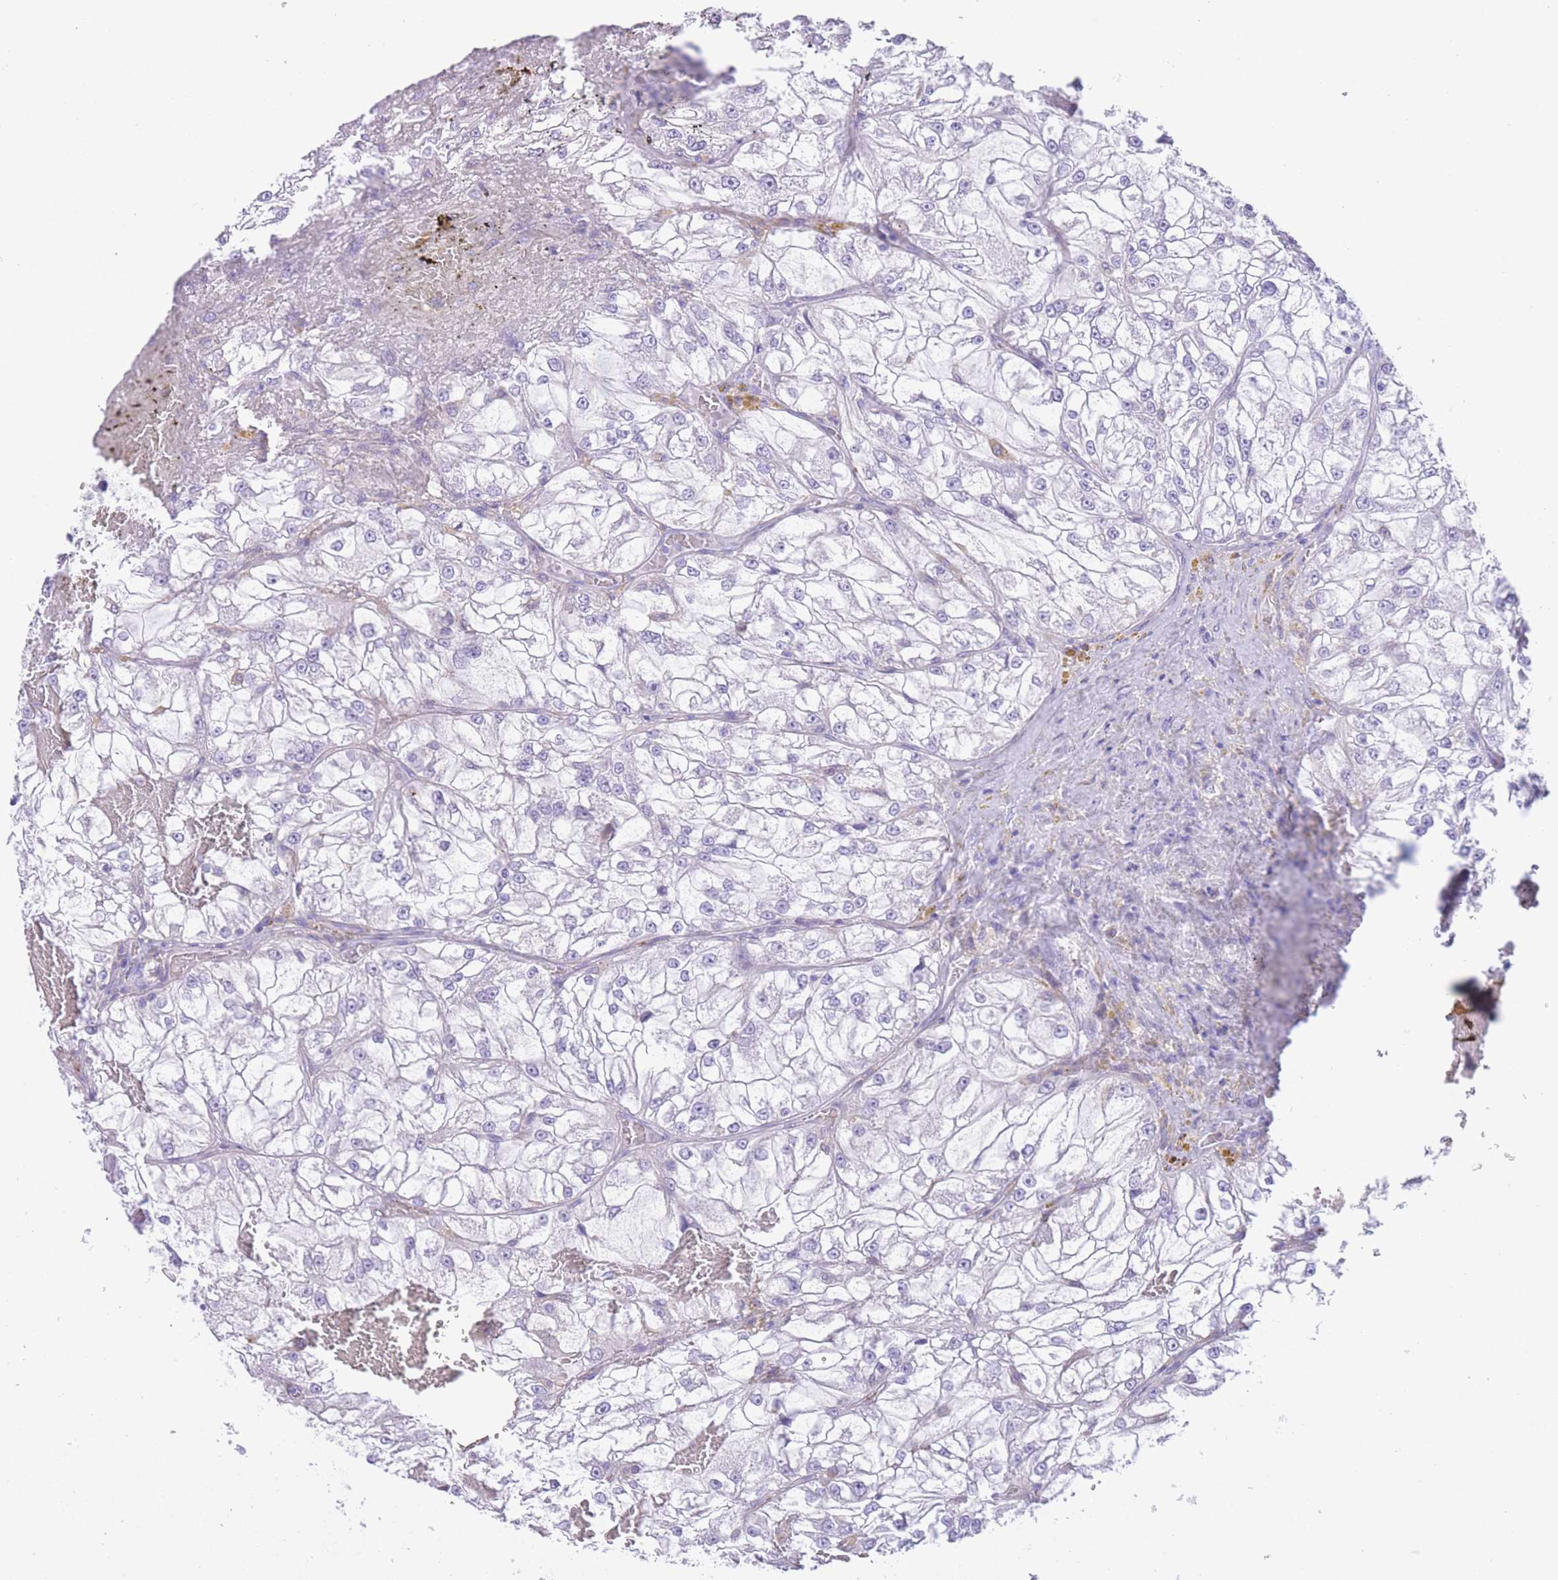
{"staining": {"intensity": "negative", "quantity": "none", "location": "none"}, "tissue": "renal cancer", "cell_type": "Tumor cells", "image_type": "cancer", "snomed": [{"axis": "morphology", "description": "Adenocarcinoma, NOS"}, {"axis": "topography", "description": "Kidney"}], "caption": "This is an immunohistochemistry (IHC) image of human renal cancer (adenocarcinoma). There is no positivity in tumor cells.", "gene": "LDB3", "patient": {"sex": "female", "age": 72}}